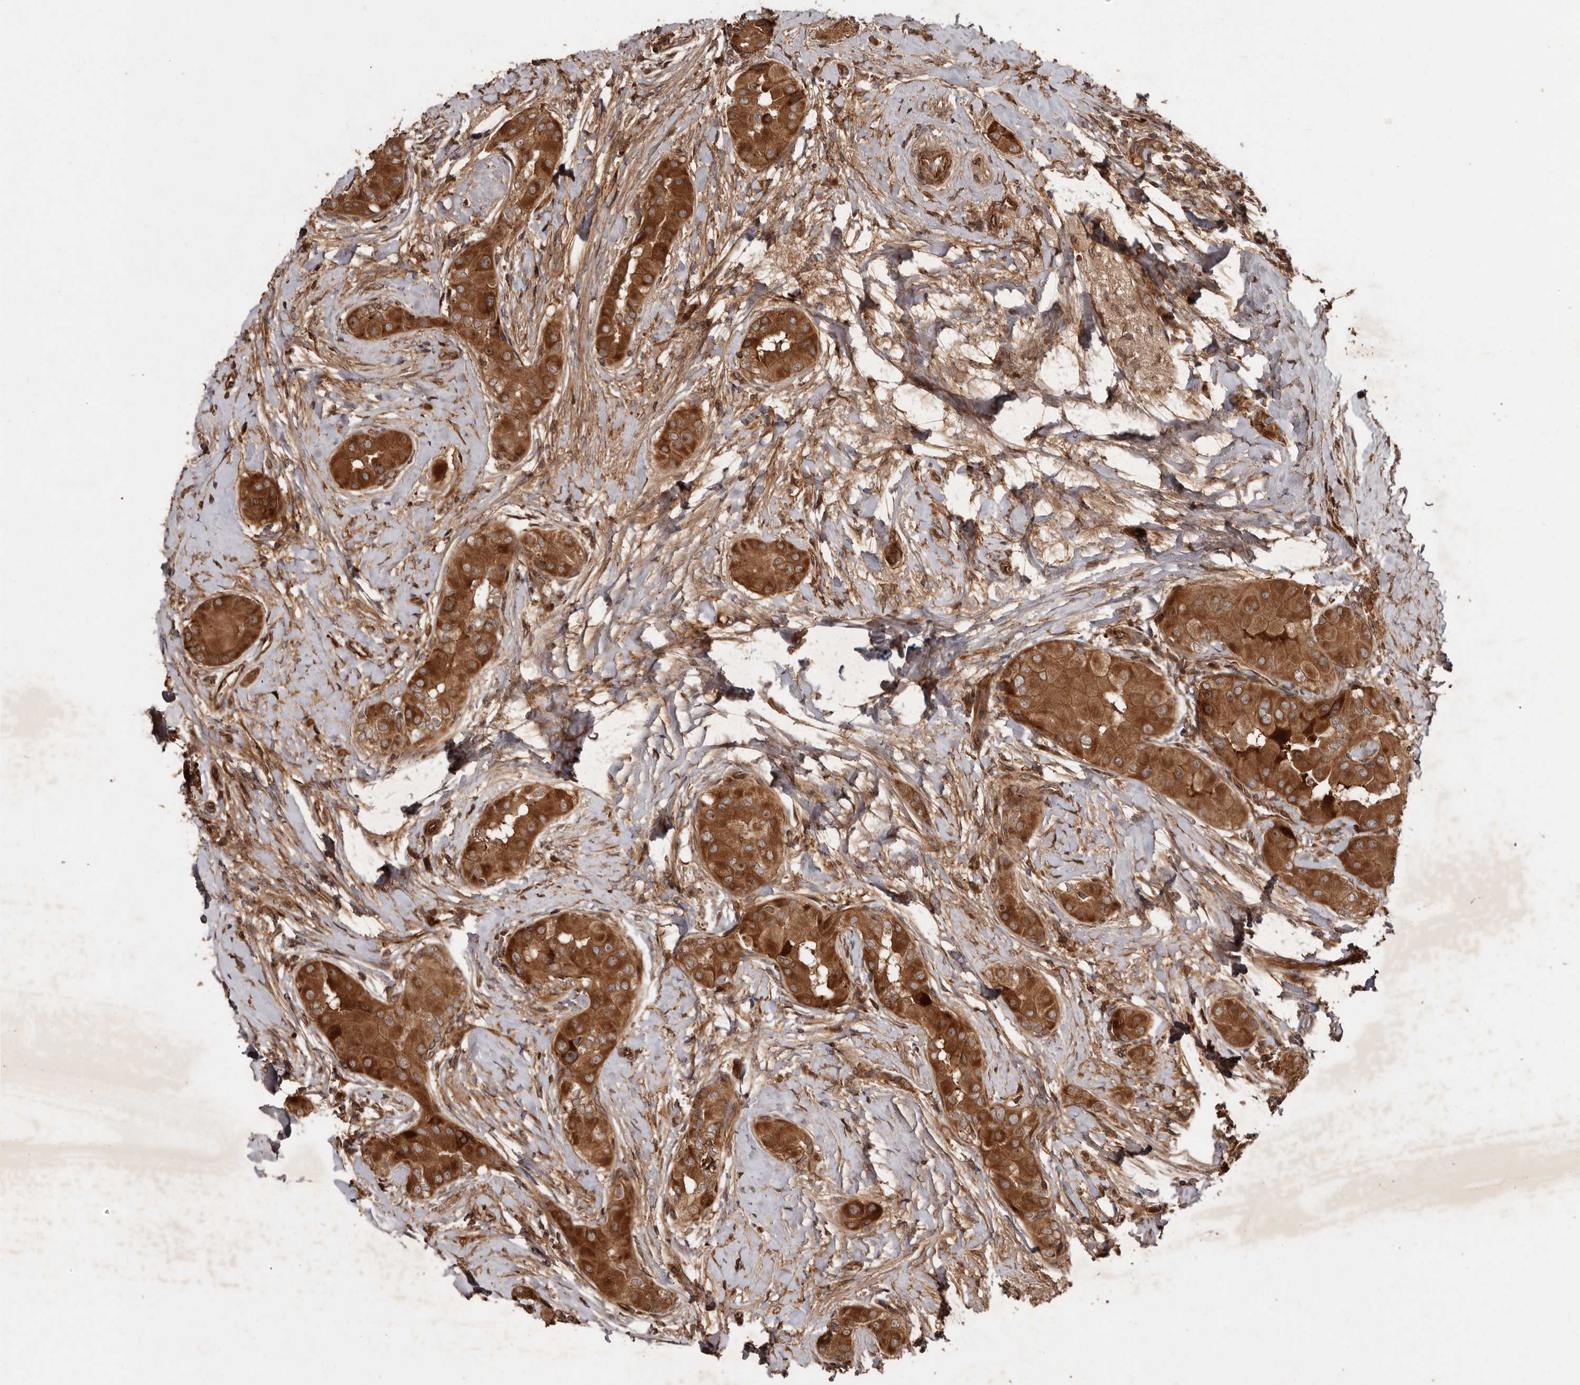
{"staining": {"intensity": "strong", "quantity": ">75%", "location": "cytoplasmic/membranous"}, "tissue": "thyroid cancer", "cell_type": "Tumor cells", "image_type": "cancer", "snomed": [{"axis": "morphology", "description": "Papillary adenocarcinoma, NOS"}, {"axis": "topography", "description": "Thyroid gland"}], "caption": "Human thyroid cancer stained for a protein (brown) demonstrates strong cytoplasmic/membranous positive positivity in about >75% of tumor cells.", "gene": "STK36", "patient": {"sex": "male", "age": 33}}